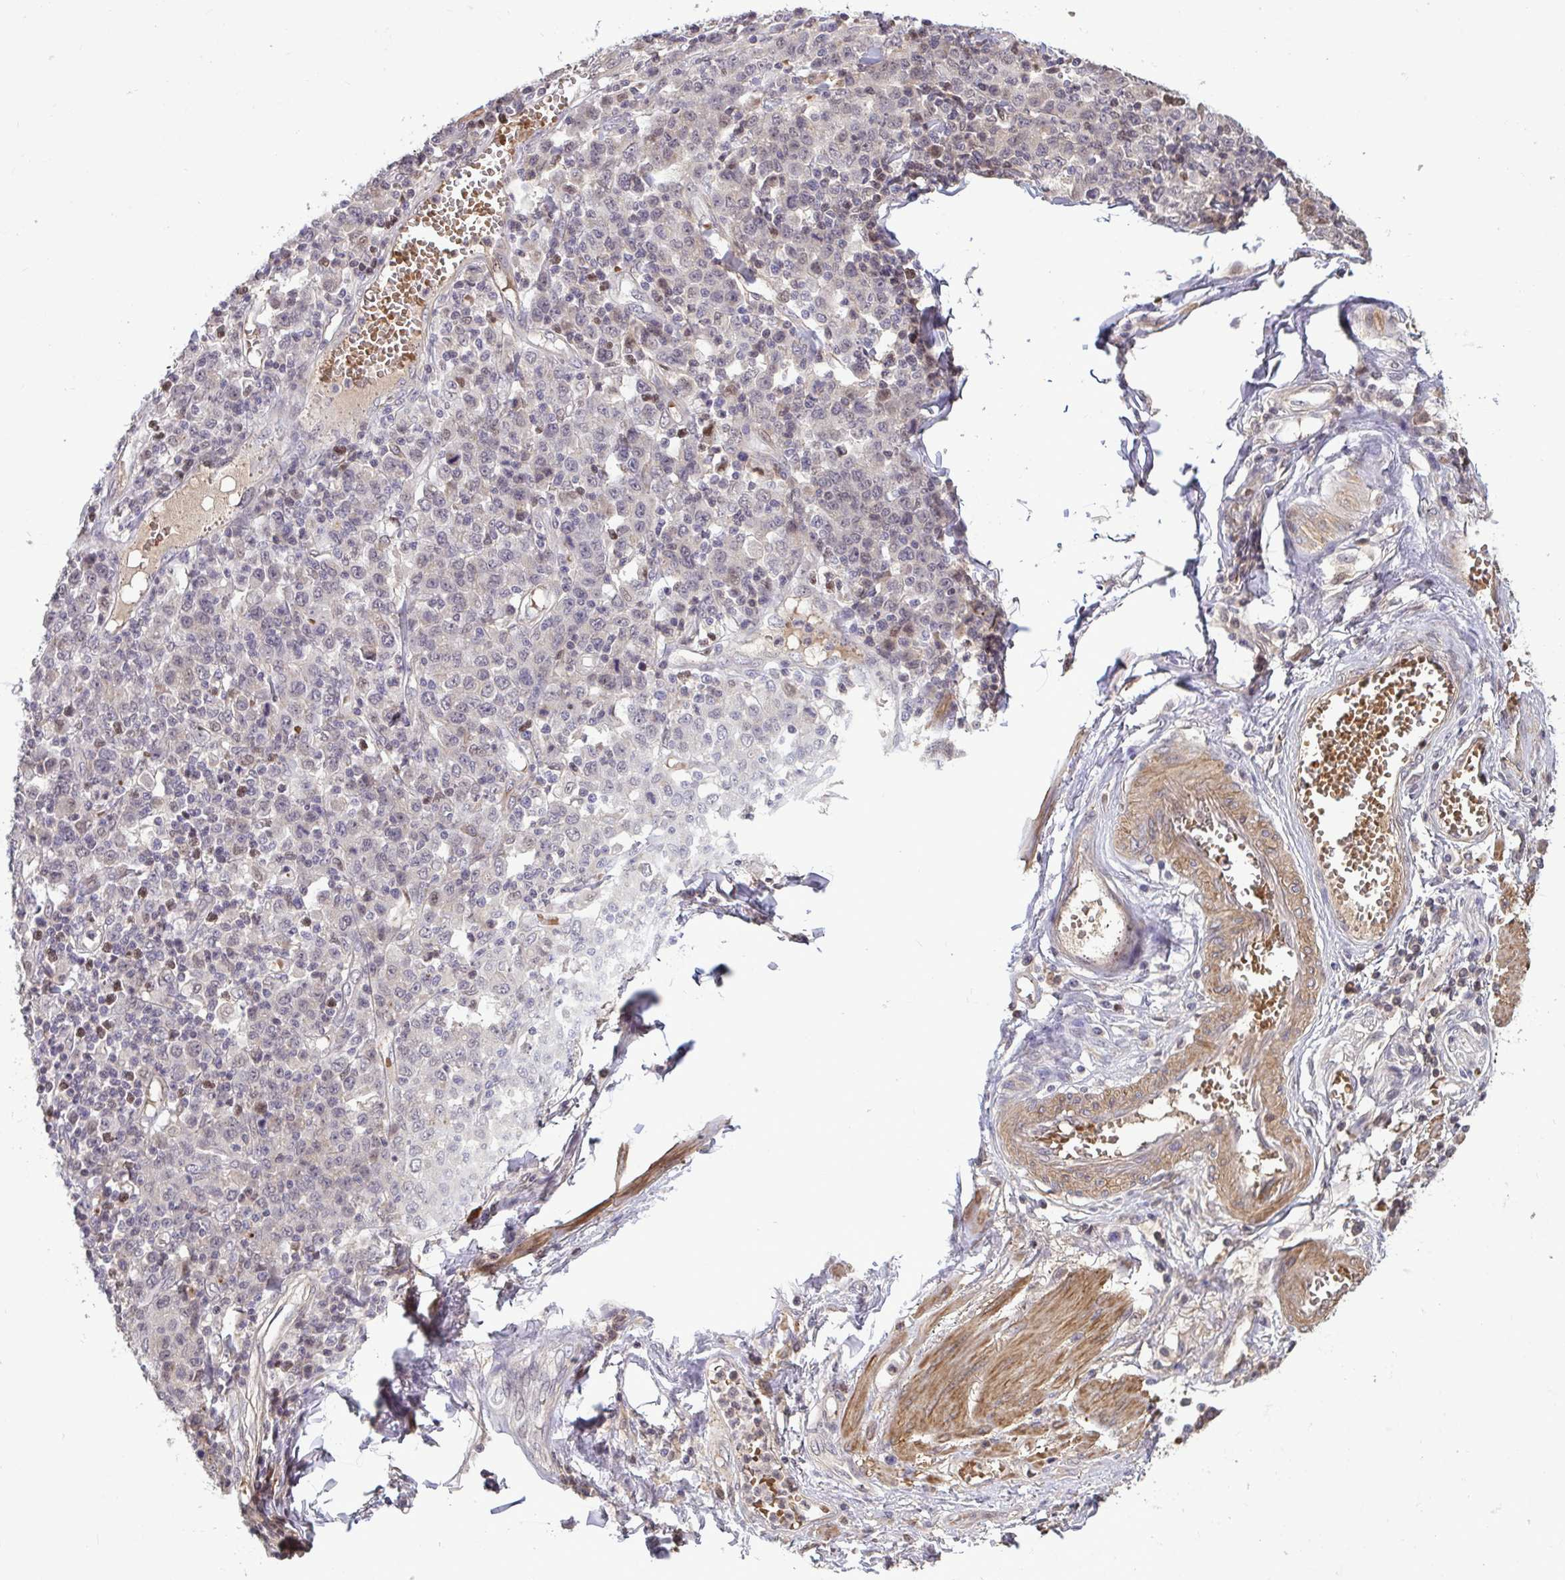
{"staining": {"intensity": "negative", "quantity": "none", "location": "none"}, "tissue": "stomach cancer", "cell_type": "Tumor cells", "image_type": "cancer", "snomed": [{"axis": "morphology", "description": "Adenocarcinoma, NOS"}, {"axis": "topography", "description": "Stomach, upper"}], "caption": "High power microscopy histopathology image of an immunohistochemistry micrograph of stomach adenocarcinoma, revealing no significant staining in tumor cells.", "gene": "ZSCAN9", "patient": {"sex": "male", "age": 69}}